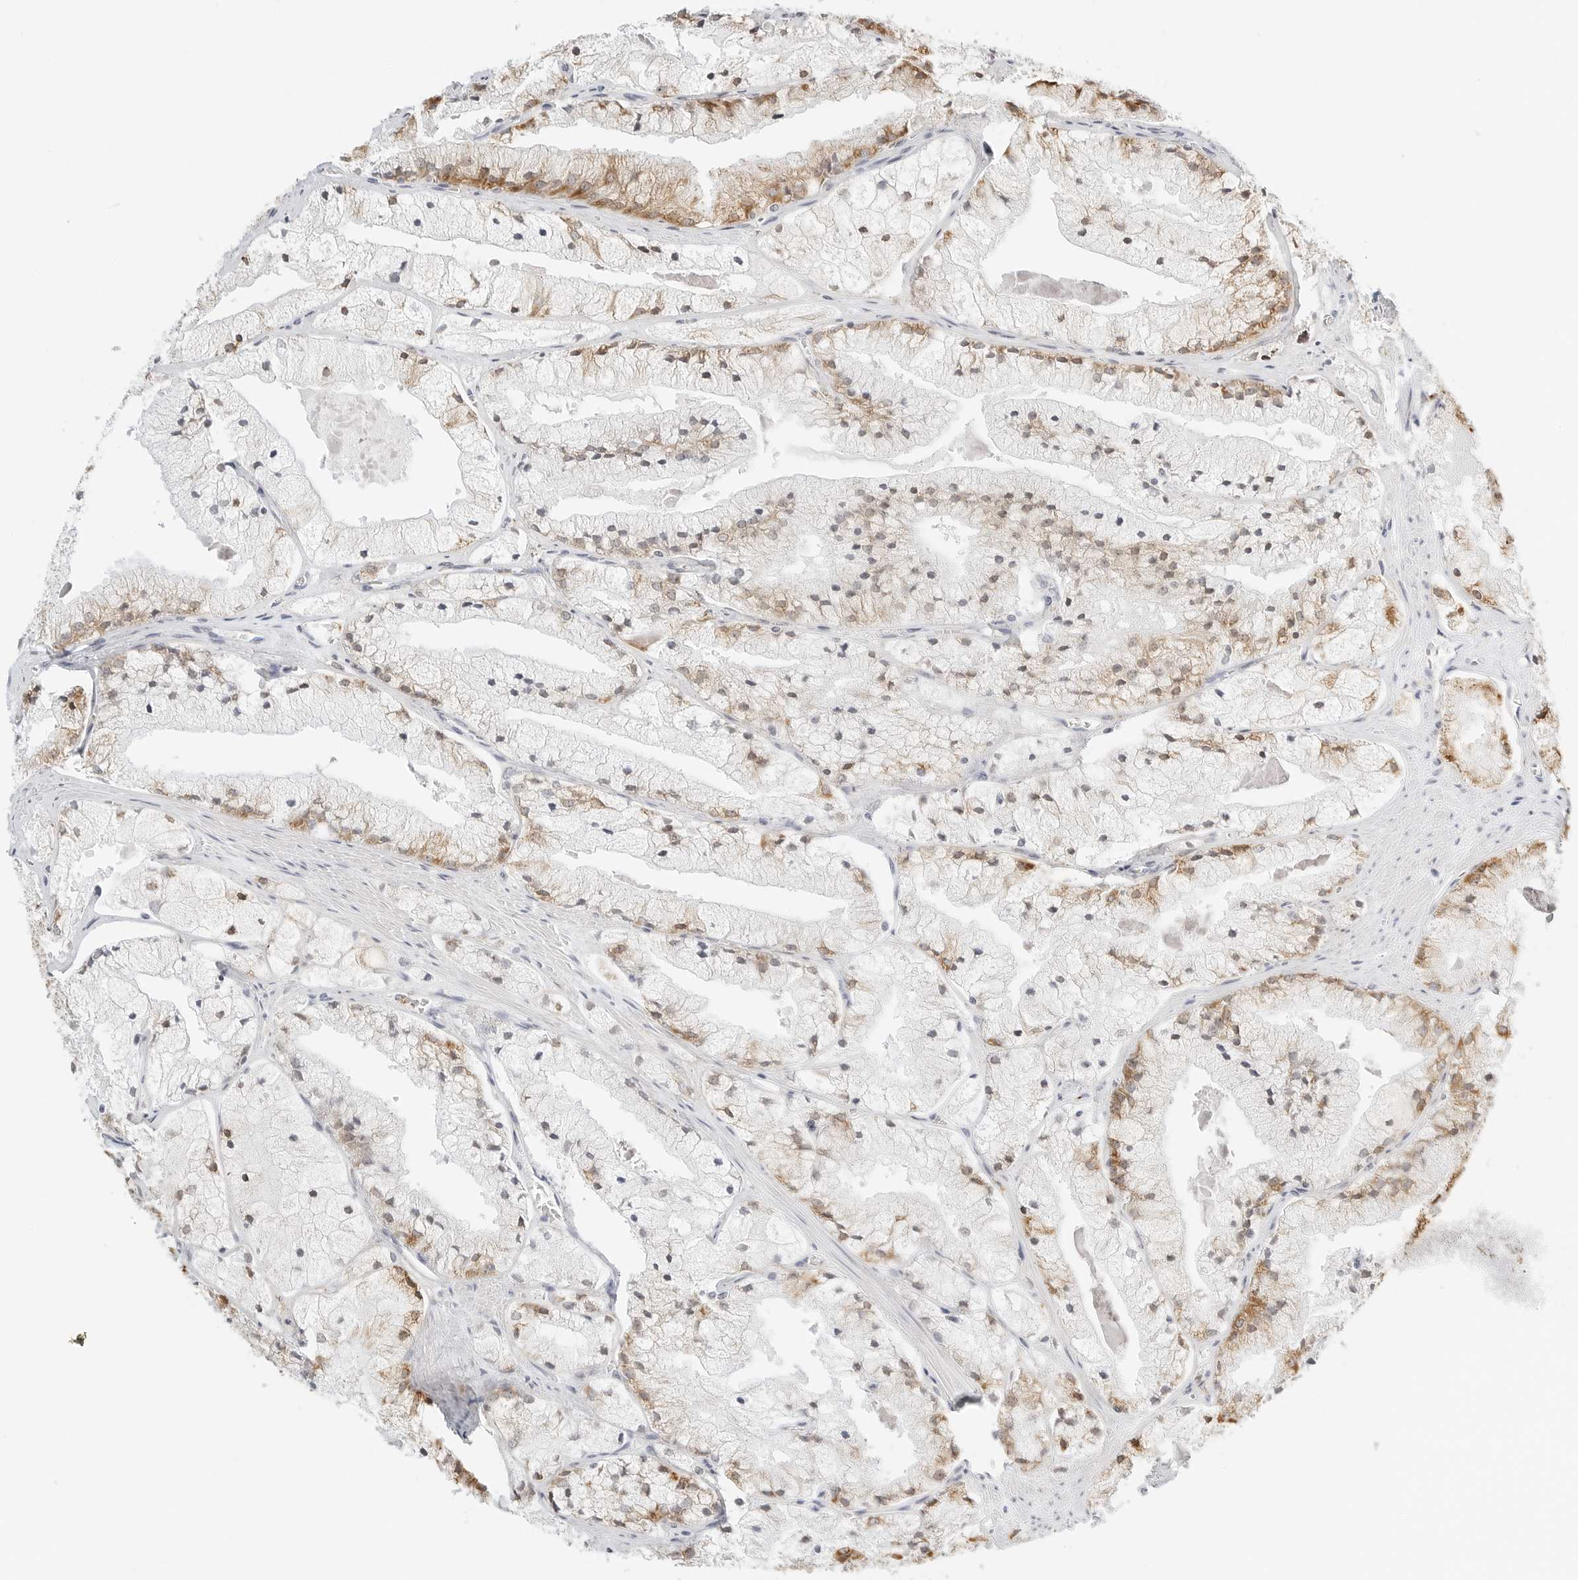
{"staining": {"intensity": "moderate", "quantity": "25%-75%", "location": "cytoplasmic/membranous"}, "tissue": "prostate cancer", "cell_type": "Tumor cells", "image_type": "cancer", "snomed": [{"axis": "morphology", "description": "Adenocarcinoma, High grade"}, {"axis": "topography", "description": "Prostate"}], "caption": "Immunohistochemistry staining of prostate adenocarcinoma (high-grade), which reveals medium levels of moderate cytoplasmic/membranous staining in about 25%-75% of tumor cells indicating moderate cytoplasmic/membranous protein positivity. The staining was performed using DAB (3,3'-diaminobenzidine) (brown) for protein detection and nuclei were counterstained in hematoxylin (blue).", "gene": "THEM4", "patient": {"sex": "male", "age": 50}}